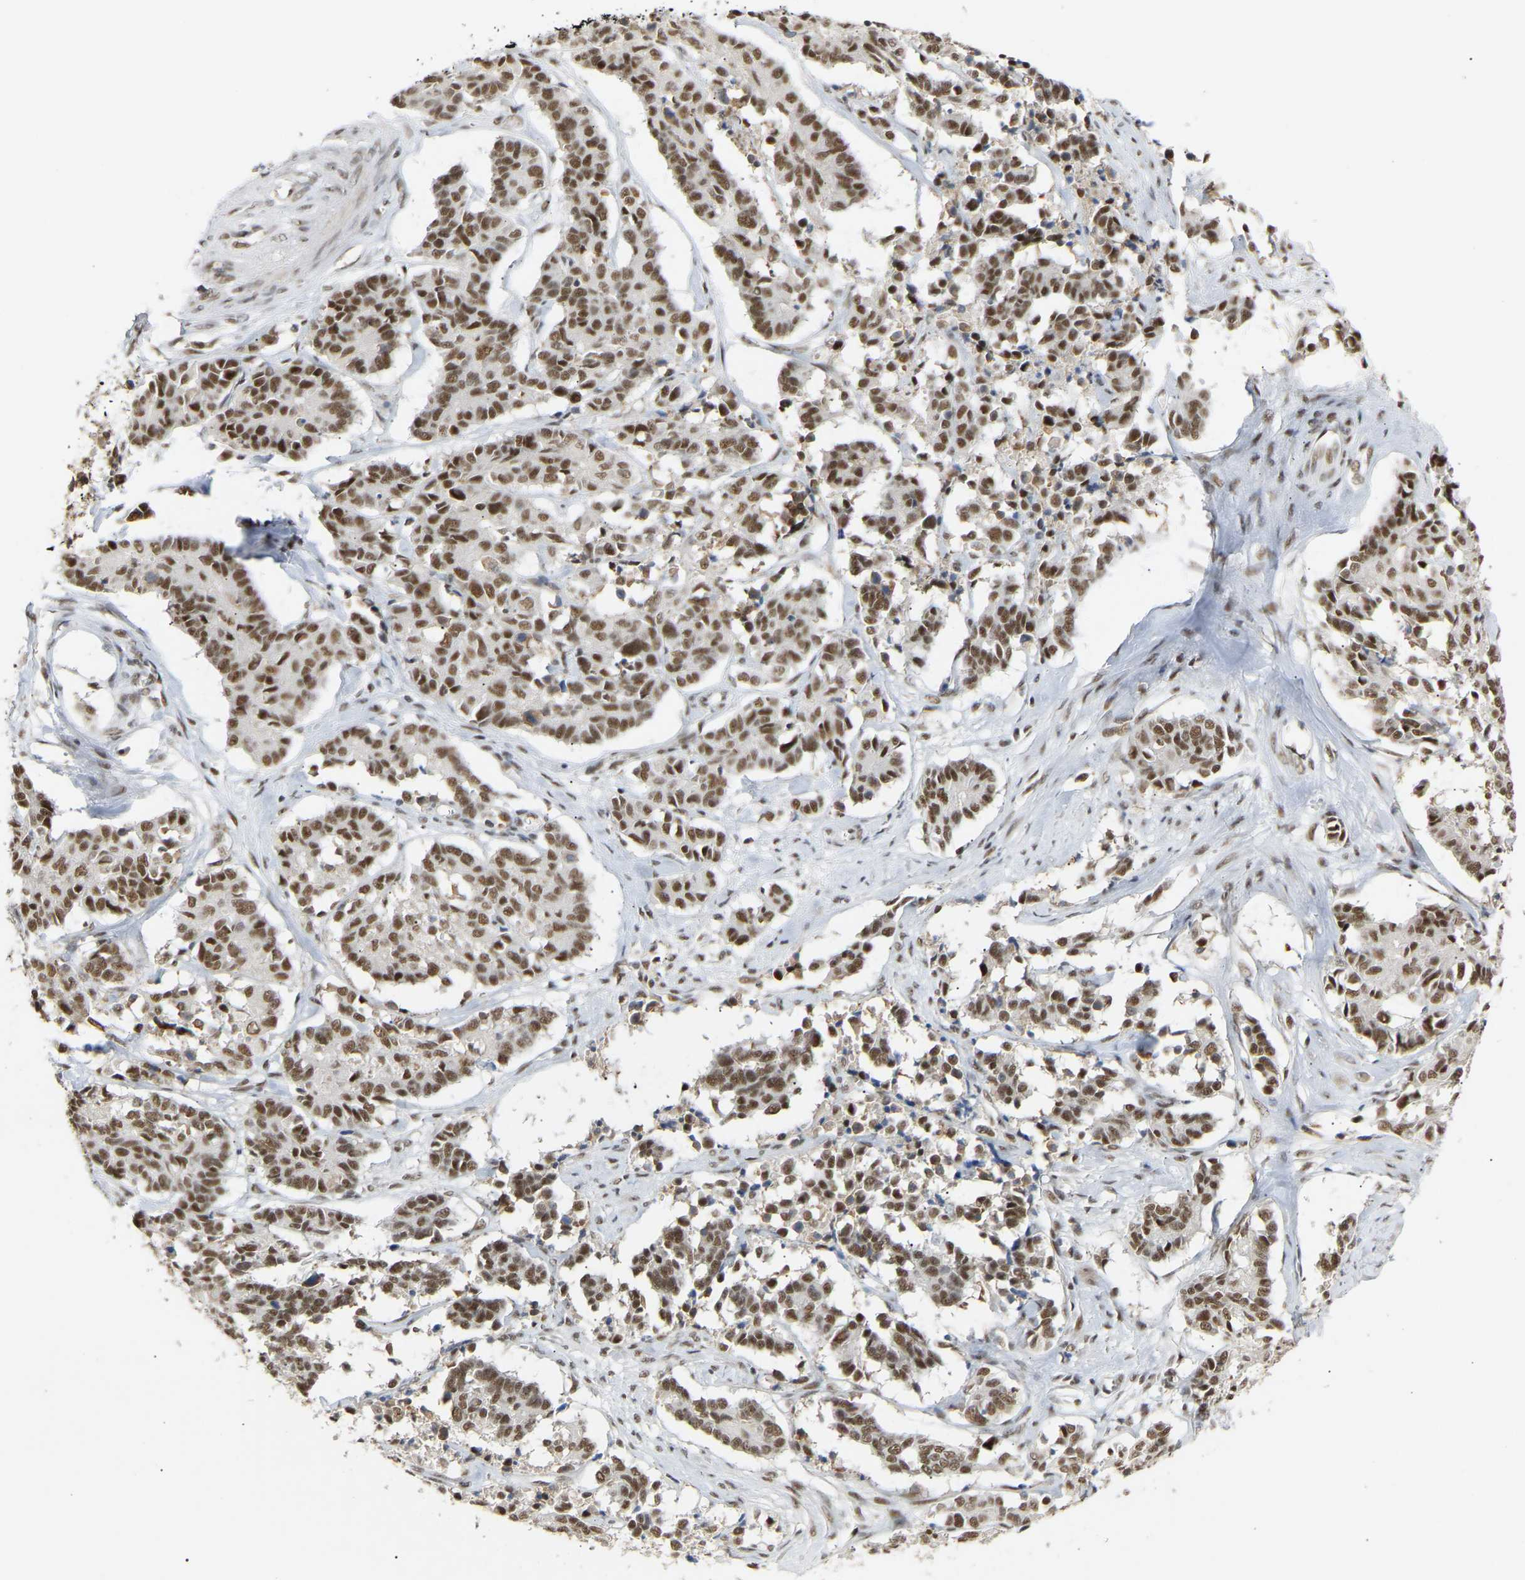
{"staining": {"intensity": "moderate", "quantity": ">75%", "location": "nuclear"}, "tissue": "cervical cancer", "cell_type": "Tumor cells", "image_type": "cancer", "snomed": [{"axis": "morphology", "description": "Squamous cell carcinoma, NOS"}, {"axis": "topography", "description": "Cervix"}], "caption": "The photomicrograph demonstrates staining of squamous cell carcinoma (cervical), revealing moderate nuclear protein expression (brown color) within tumor cells.", "gene": "NELFB", "patient": {"sex": "female", "age": 35}}